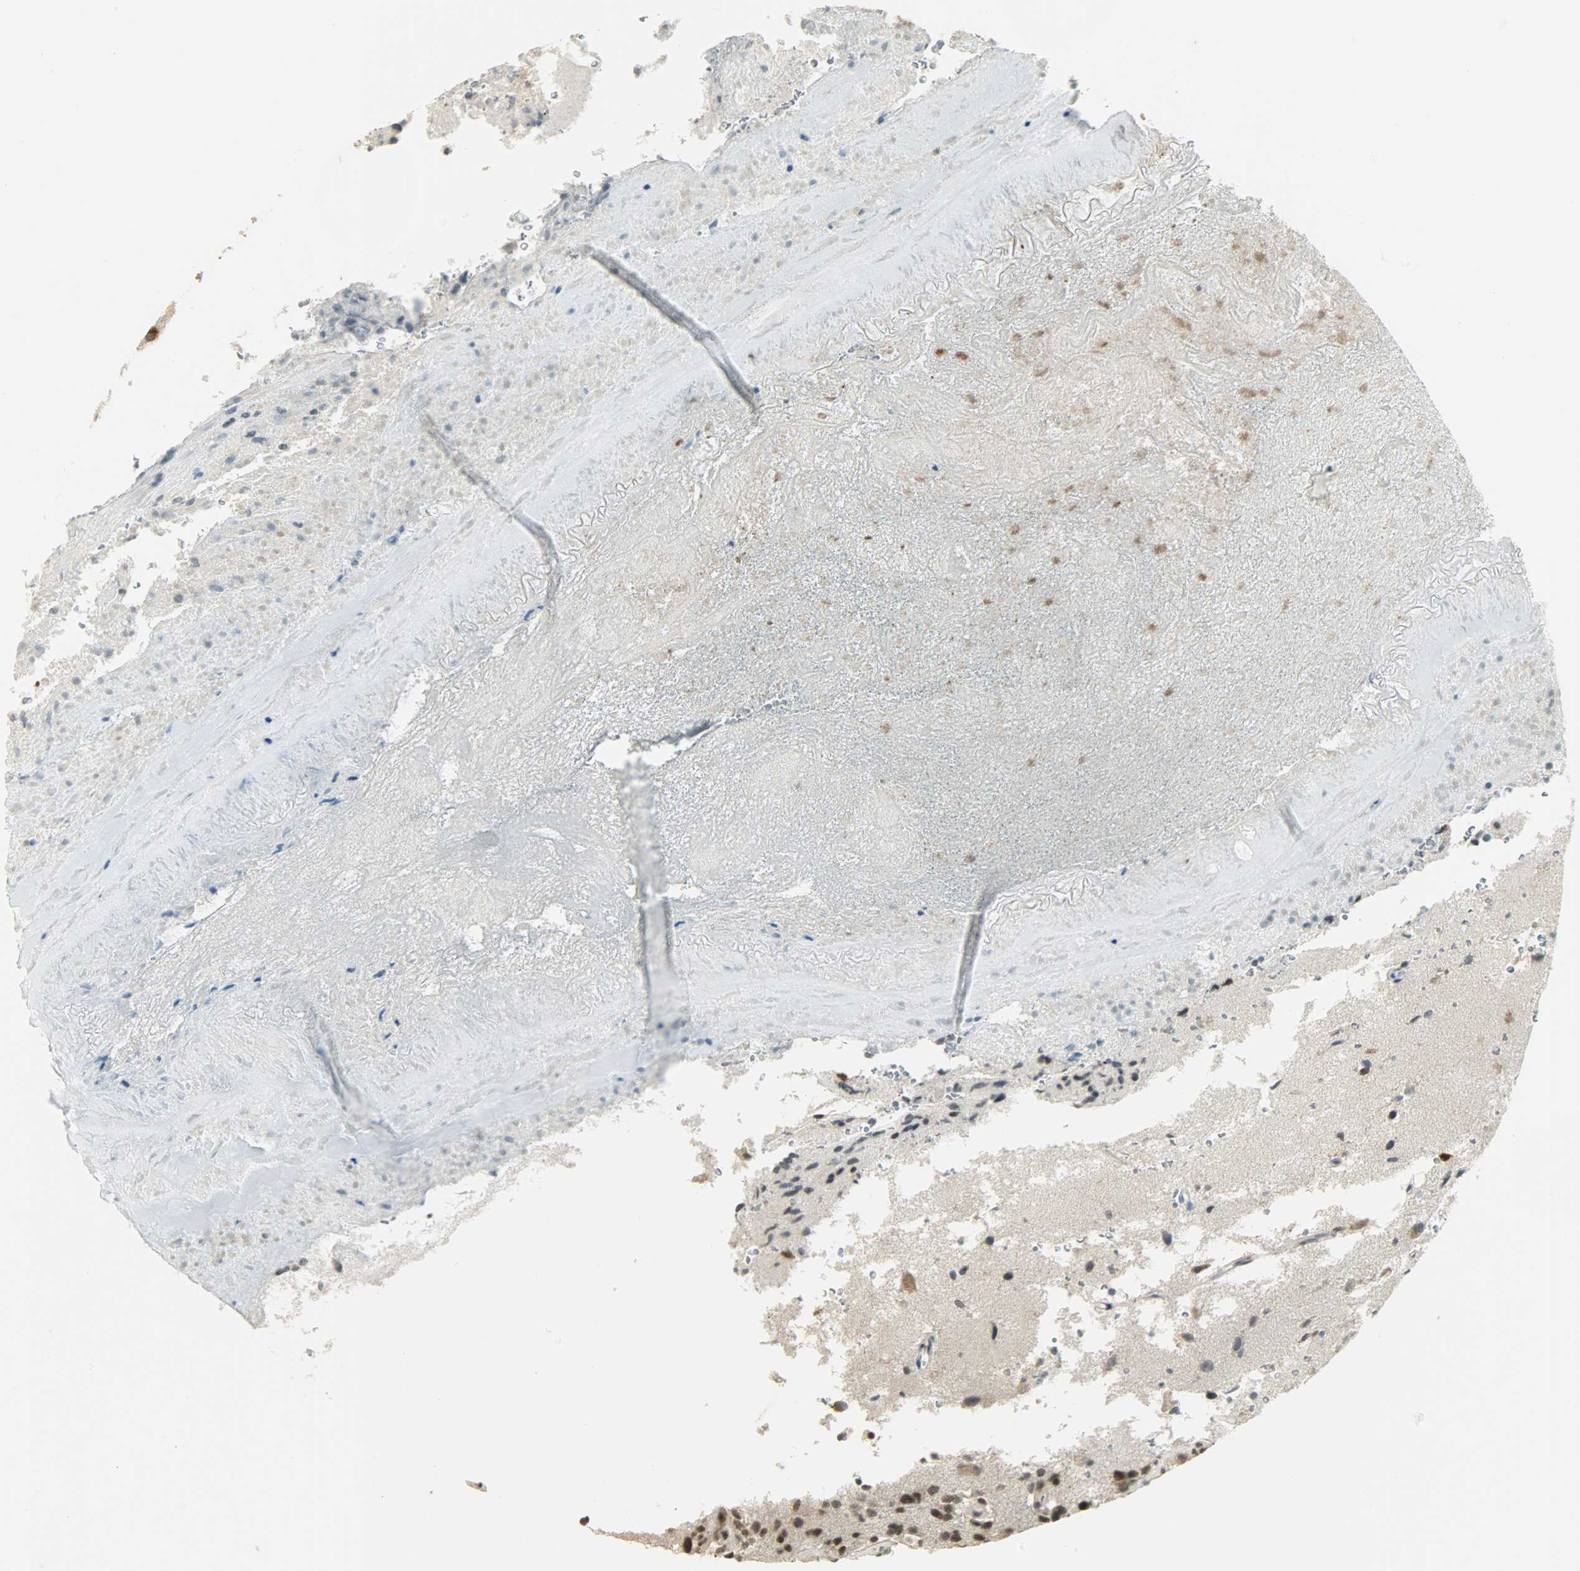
{"staining": {"intensity": "moderate", "quantity": "25%-75%", "location": "nuclear"}, "tissue": "glioma", "cell_type": "Tumor cells", "image_type": "cancer", "snomed": [{"axis": "morphology", "description": "Normal tissue, NOS"}, {"axis": "morphology", "description": "Glioma, malignant, High grade"}, {"axis": "topography", "description": "Cerebral cortex"}], "caption": "DAB (3,3'-diaminobenzidine) immunohistochemical staining of high-grade glioma (malignant) shows moderate nuclear protein expression in about 25%-75% of tumor cells. (DAB (3,3'-diaminobenzidine) = brown stain, brightfield microscopy at high magnification).", "gene": "SMARCA5", "patient": {"sex": "male", "age": 75}}